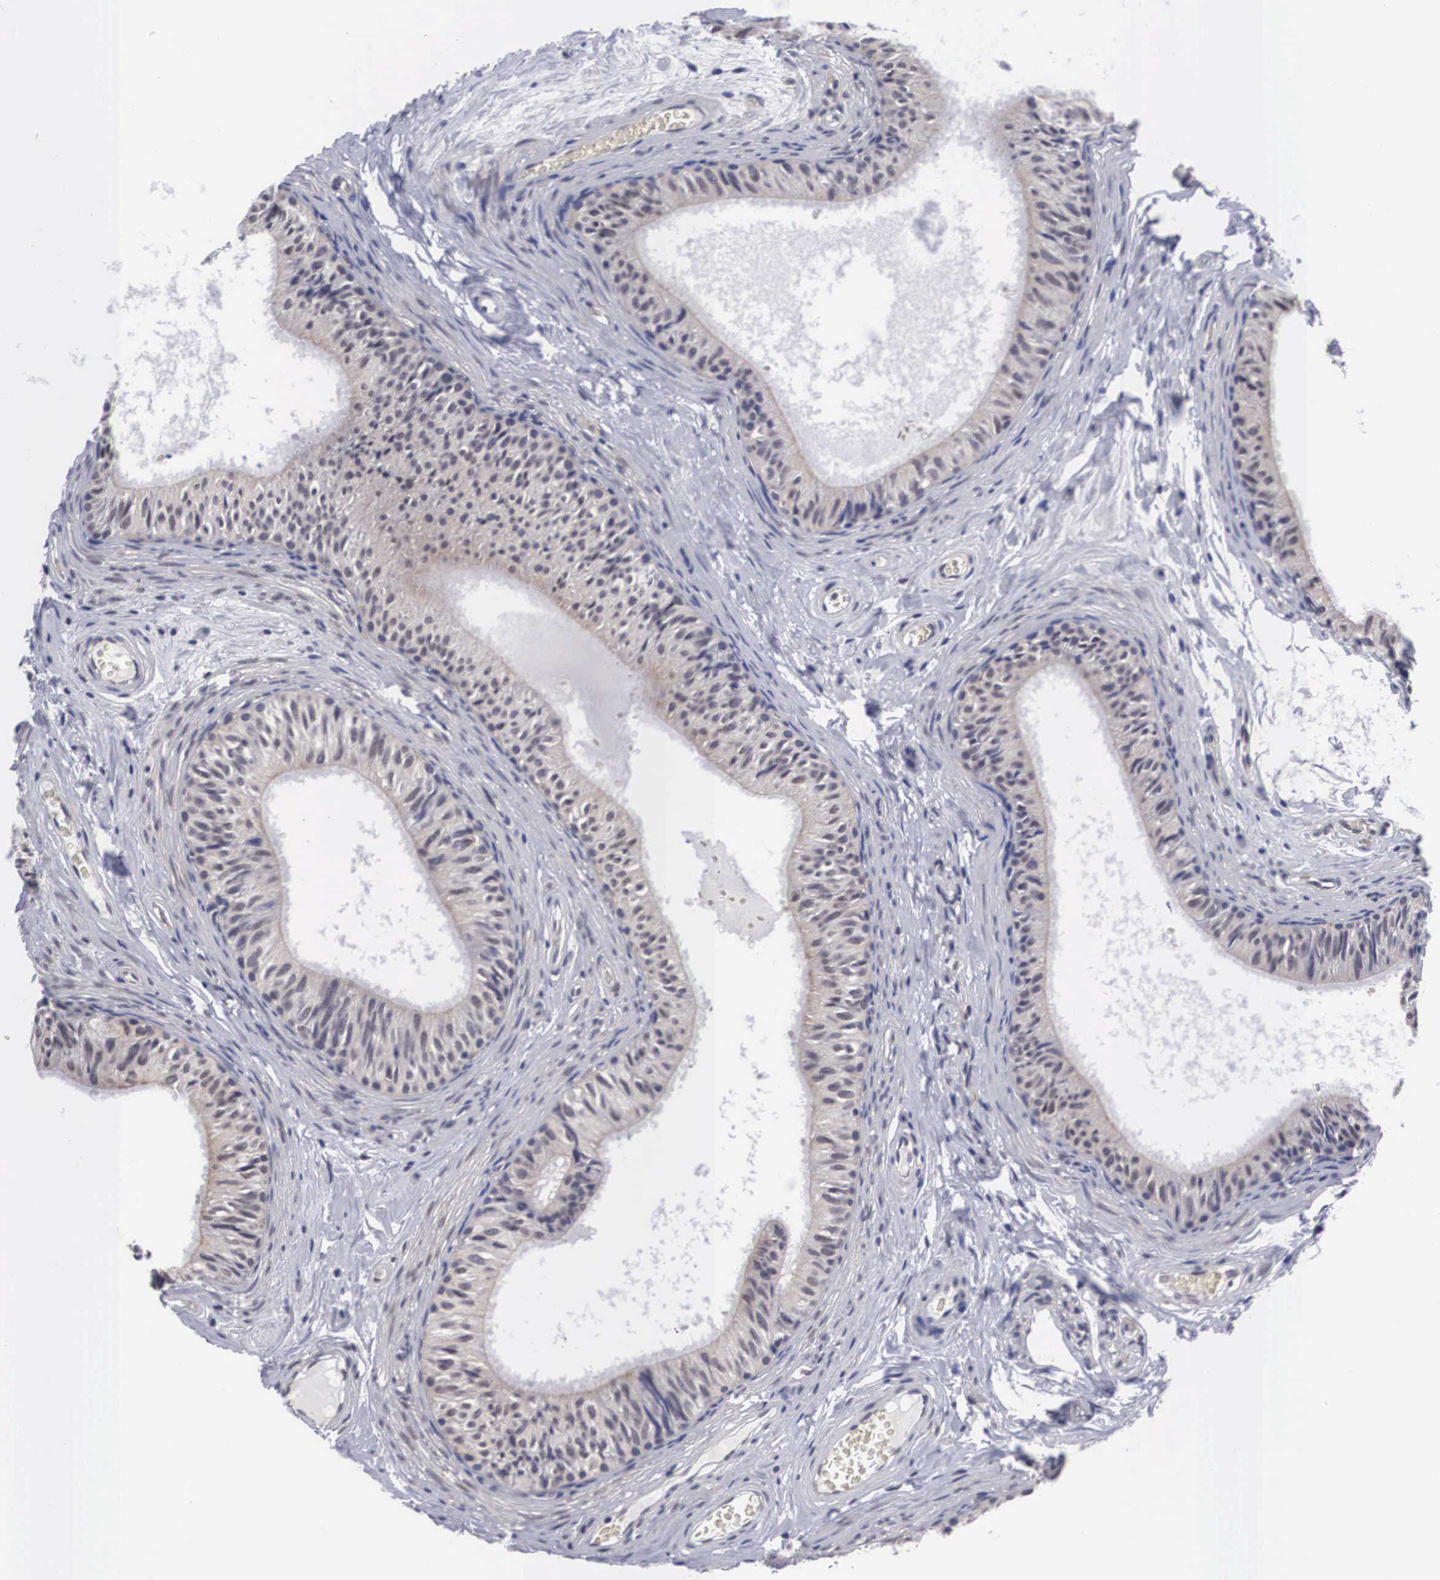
{"staining": {"intensity": "weak", "quantity": "25%-75%", "location": "cytoplasmic/membranous"}, "tissue": "epididymis", "cell_type": "Glandular cells", "image_type": "normal", "snomed": [{"axis": "morphology", "description": "Normal tissue, NOS"}, {"axis": "topography", "description": "Epididymis"}], "caption": "A high-resolution image shows immunohistochemistry staining of unremarkable epididymis, which displays weak cytoplasmic/membranous expression in about 25%-75% of glandular cells.", "gene": "OTX2", "patient": {"sex": "male", "age": 23}}